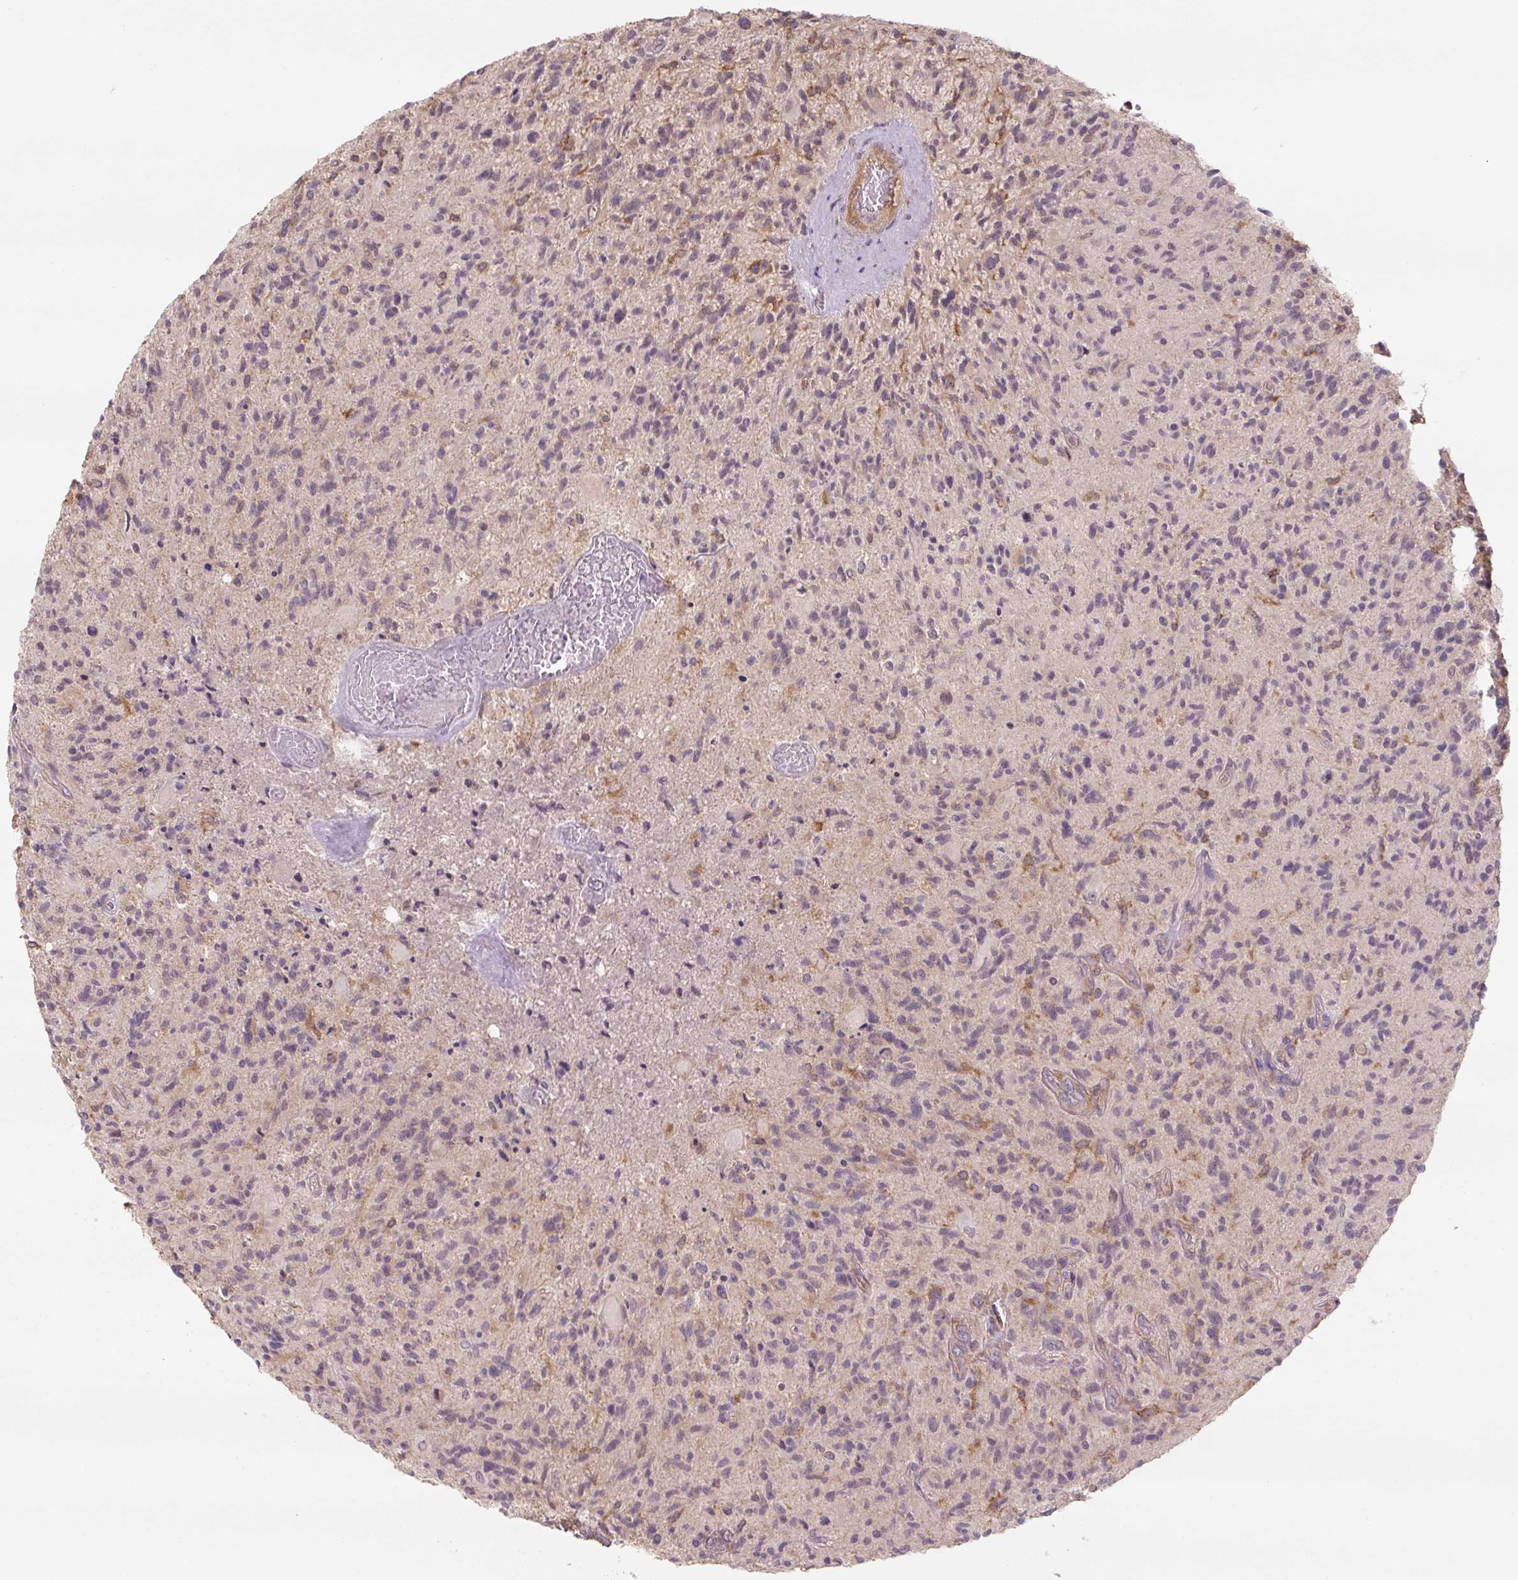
{"staining": {"intensity": "negative", "quantity": "none", "location": "none"}, "tissue": "glioma", "cell_type": "Tumor cells", "image_type": "cancer", "snomed": [{"axis": "morphology", "description": "Glioma, malignant, High grade"}, {"axis": "topography", "description": "Brain"}], "caption": "IHC of human malignant glioma (high-grade) shows no expression in tumor cells. (DAB (3,3'-diaminobenzidine) immunohistochemistry, high magnification).", "gene": "C2orf73", "patient": {"sex": "female", "age": 70}}